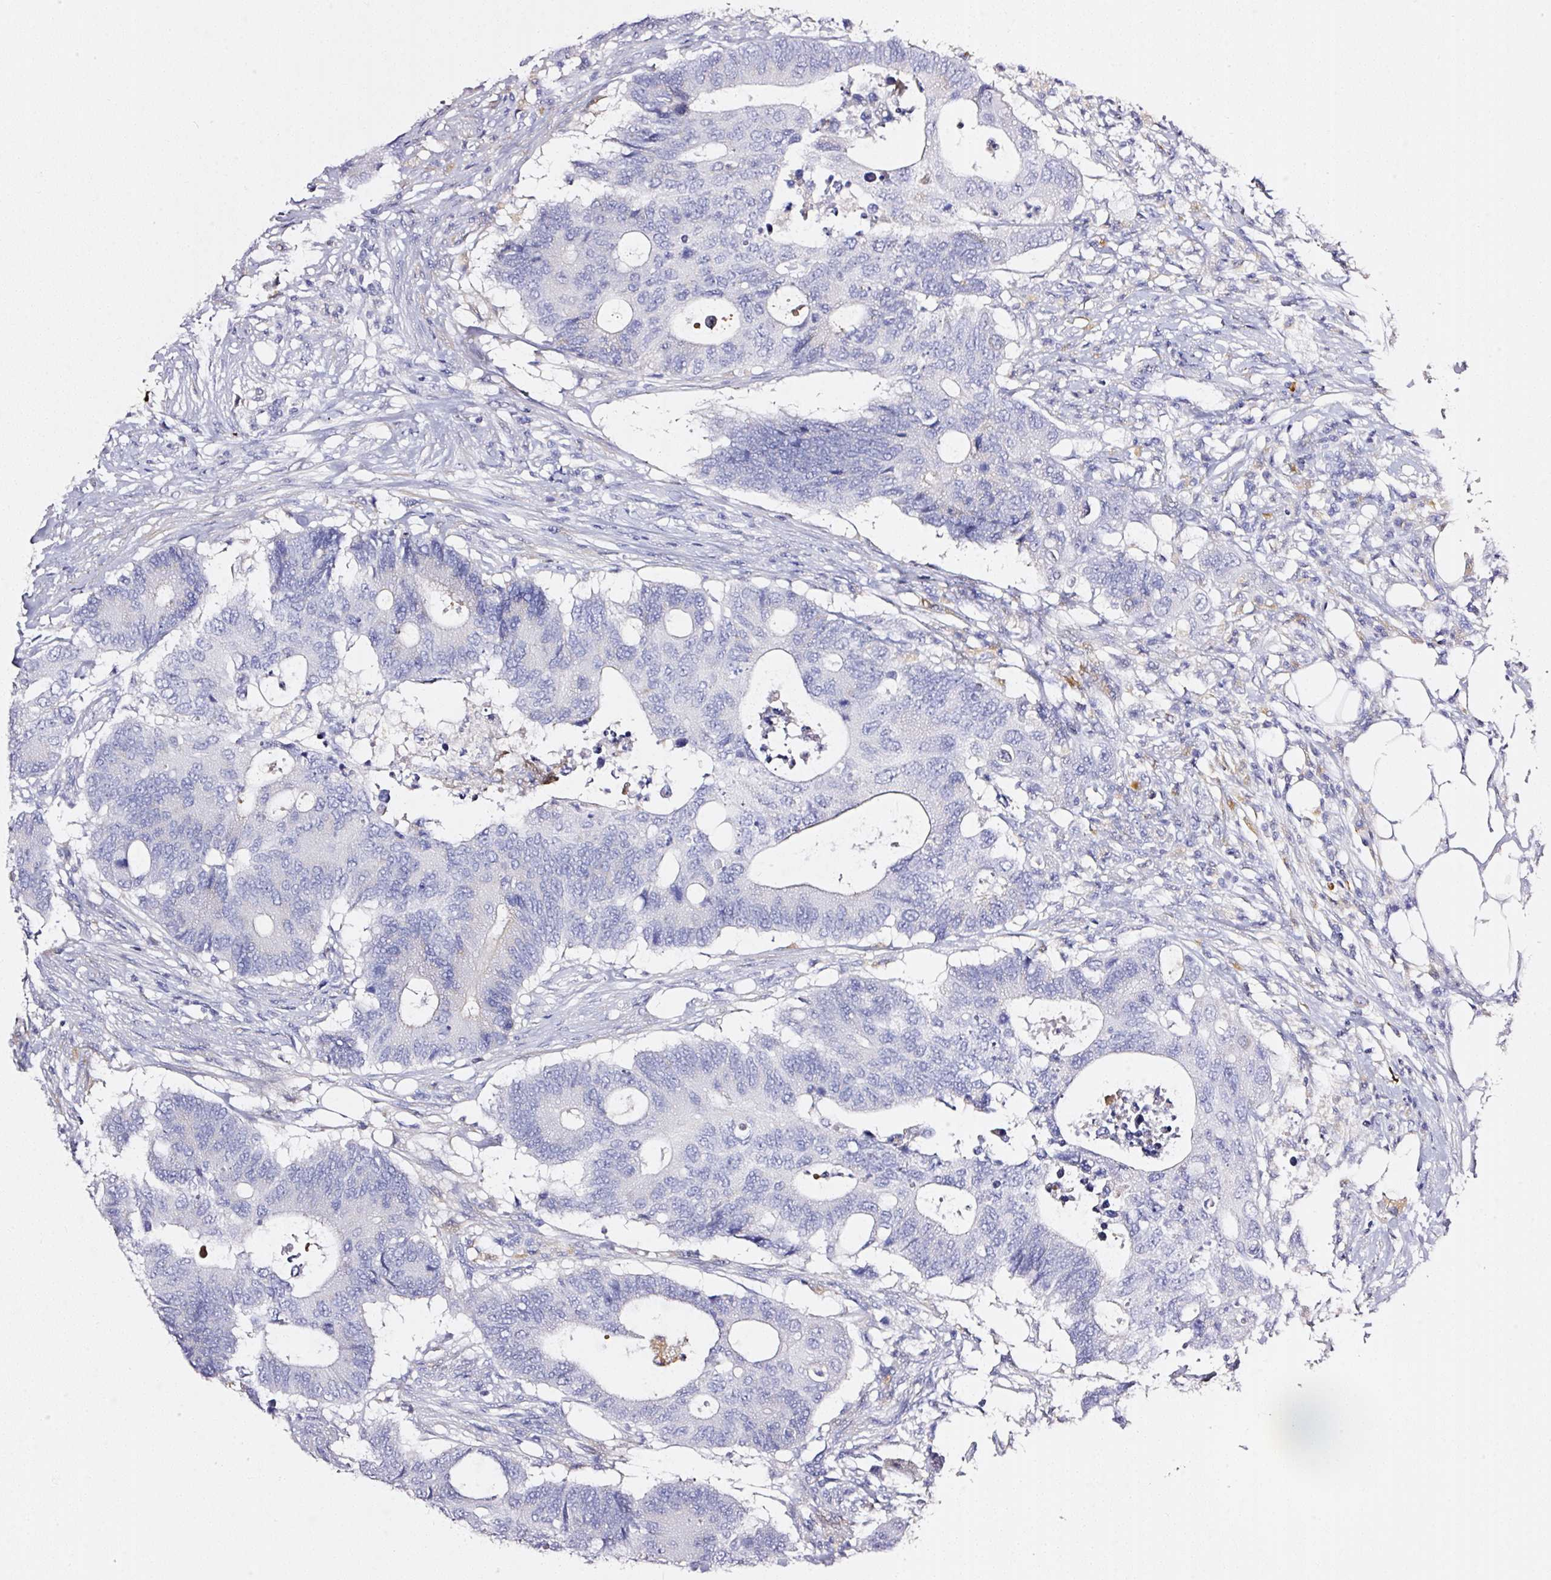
{"staining": {"intensity": "negative", "quantity": "none", "location": "none"}, "tissue": "colorectal cancer", "cell_type": "Tumor cells", "image_type": "cancer", "snomed": [{"axis": "morphology", "description": "Adenocarcinoma, NOS"}, {"axis": "topography", "description": "Colon"}], "caption": "The histopathology image shows no significant expression in tumor cells of colorectal cancer (adenocarcinoma). Nuclei are stained in blue.", "gene": "CYB561A3", "patient": {"sex": "male", "age": 71}}